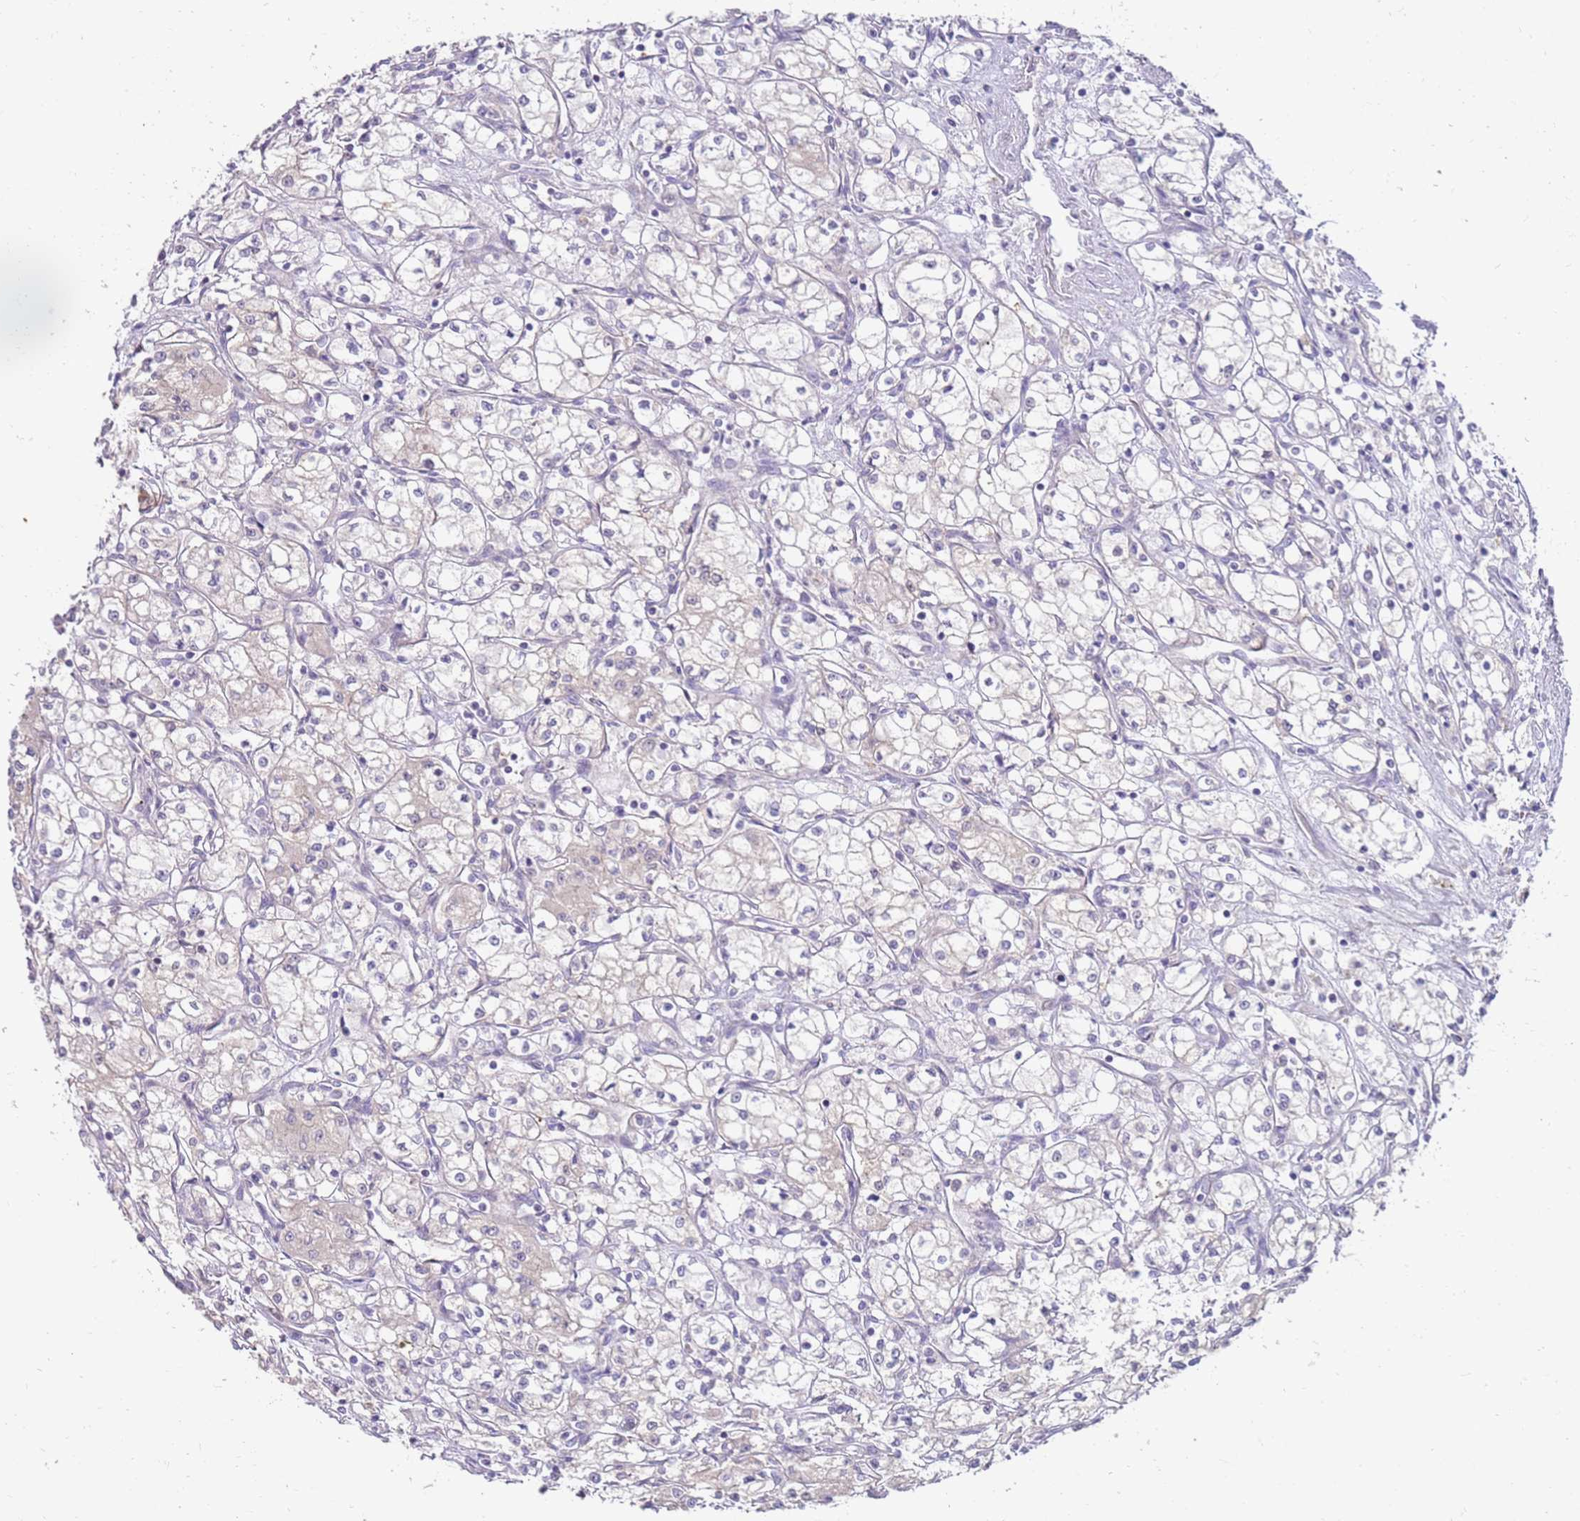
{"staining": {"intensity": "negative", "quantity": "none", "location": "none"}, "tissue": "renal cancer", "cell_type": "Tumor cells", "image_type": "cancer", "snomed": [{"axis": "morphology", "description": "Adenocarcinoma, NOS"}, {"axis": "topography", "description": "Kidney"}], "caption": "The micrograph displays no staining of tumor cells in renal cancer (adenocarcinoma).", "gene": "SLC44A4", "patient": {"sex": "male", "age": 59}}